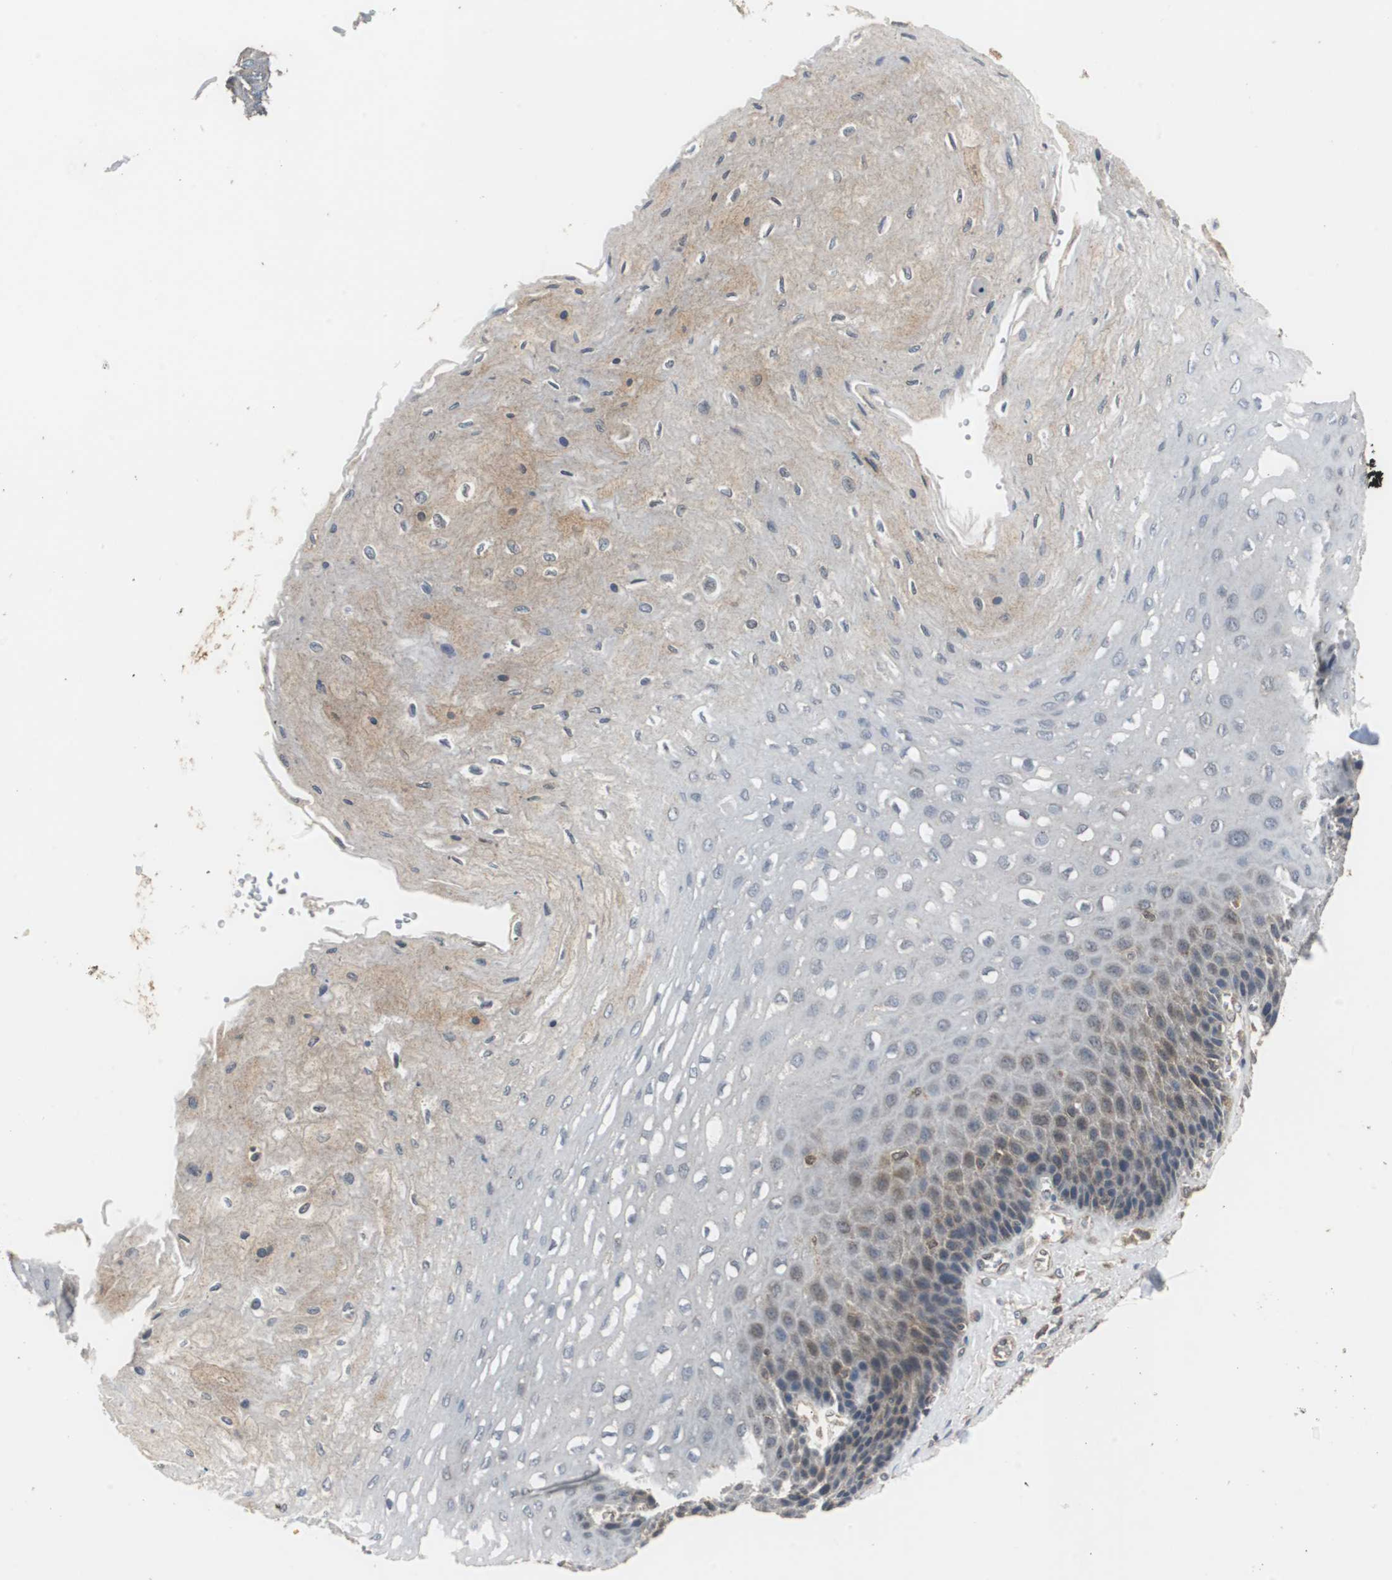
{"staining": {"intensity": "moderate", "quantity": "<25%", "location": "cytoplasmic/membranous"}, "tissue": "esophagus", "cell_type": "Squamous epithelial cells", "image_type": "normal", "snomed": [{"axis": "morphology", "description": "Normal tissue, NOS"}, {"axis": "topography", "description": "Esophagus"}], "caption": "Protein expression analysis of unremarkable esophagus reveals moderate cytoplasmic/membranous positivity in about <25% of squamous epithelial cells. (DAB IHC, brown staining for protein, blue staining for nuclei).", "gene": "VBP1", "patient": {"sex": "female", "age": 72}}